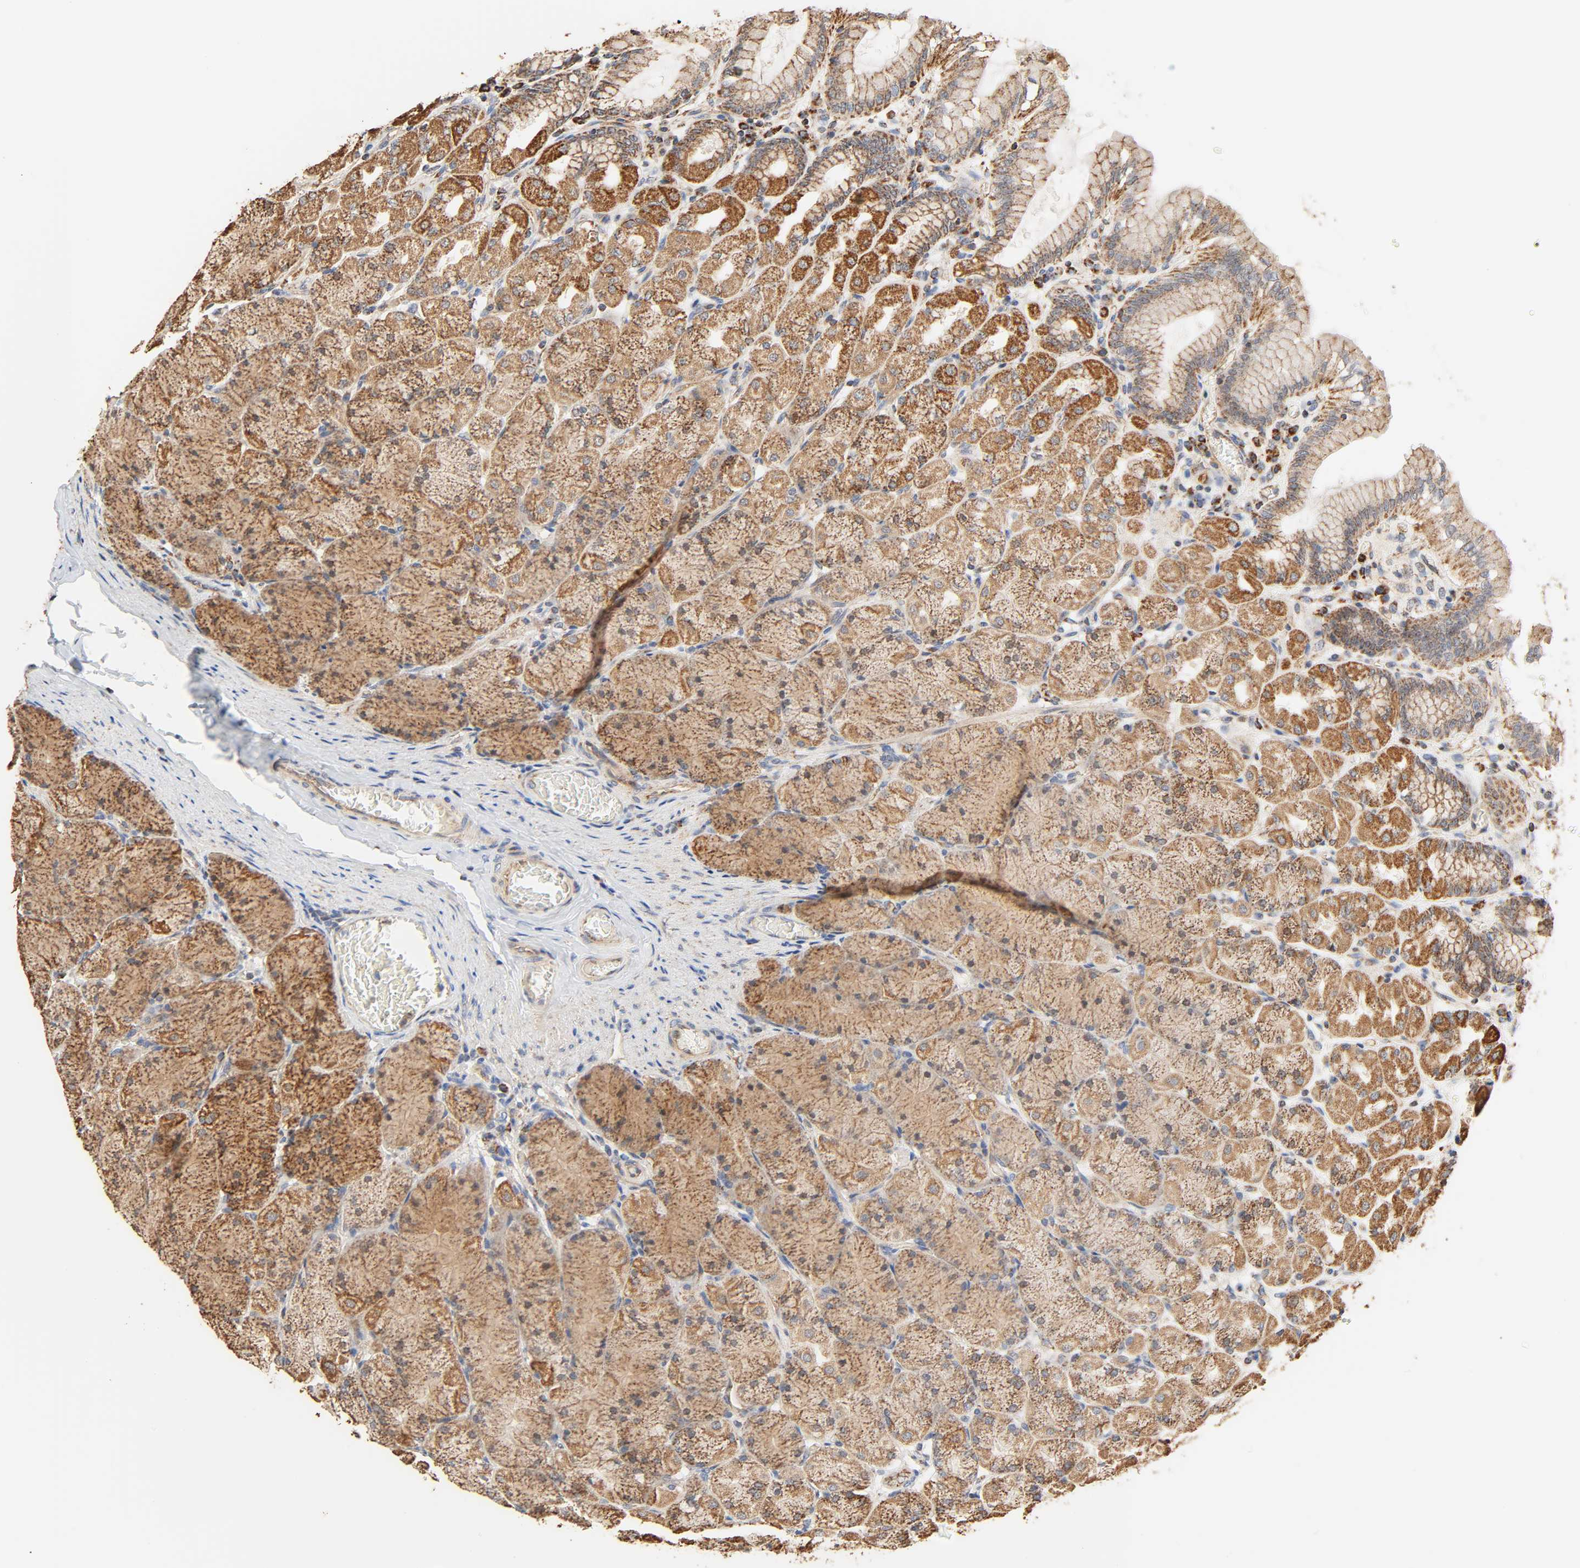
{"staining": {"intensity": "moderate", "quantity": ">75%", "location": "cytoplasmic/membranous"}, "tissue": "stomach", "cell_type": "Glandular cells", "image_type": "normal", "snomed": [{"axis": "morphology", "description": "Normal tissue, NOS"}, {"axis": "topography", "description": "Stomach, upper"}], "caption": "An immunohistochemistry (IHC) image of benign tissue is shown. Protein staining in brown shows moderate cytoplasmic/membranous positivity in stomach within glandular cells.", "gene": "ZMAT5", "patient": {"sex": "female", "age": 56}}